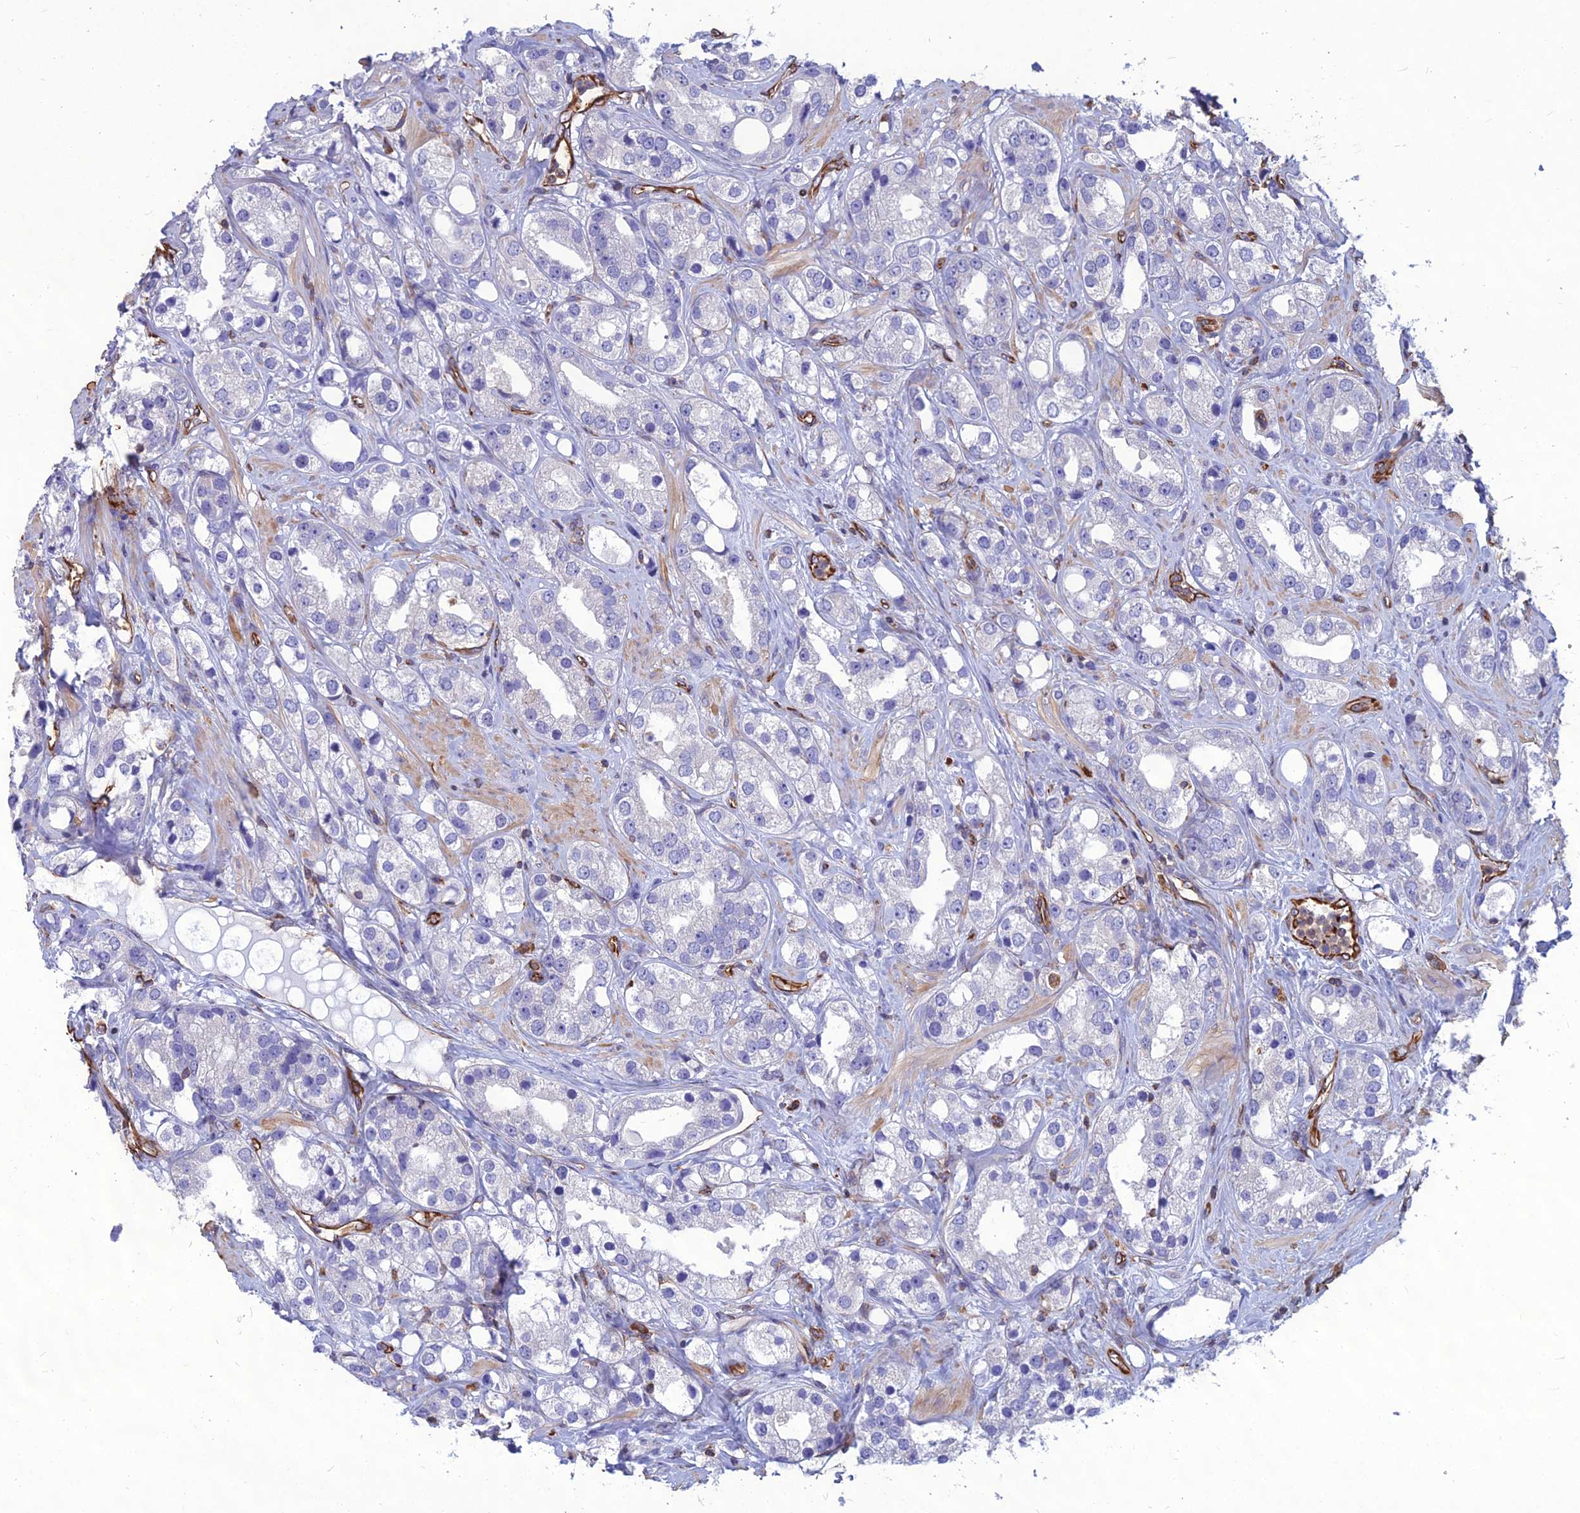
{"staining": {"intensity": "negative", "quantity": "none", "location": "none"}, "tissue": "prostate cancer", "cell_type": "Tumor cells", "image_type": "cancer", "snomed": [{"axis": "morphology", "description": "Adenocarcinoma, NOS"}, {"axis": "topography", "description": "Prostate"}], "caption": "Tumor cells show no significant protein expression in prostate cancer (adenocarcinoma).", "gene": "PSMD11", "patient": {"sex": "male", "age": 79}}